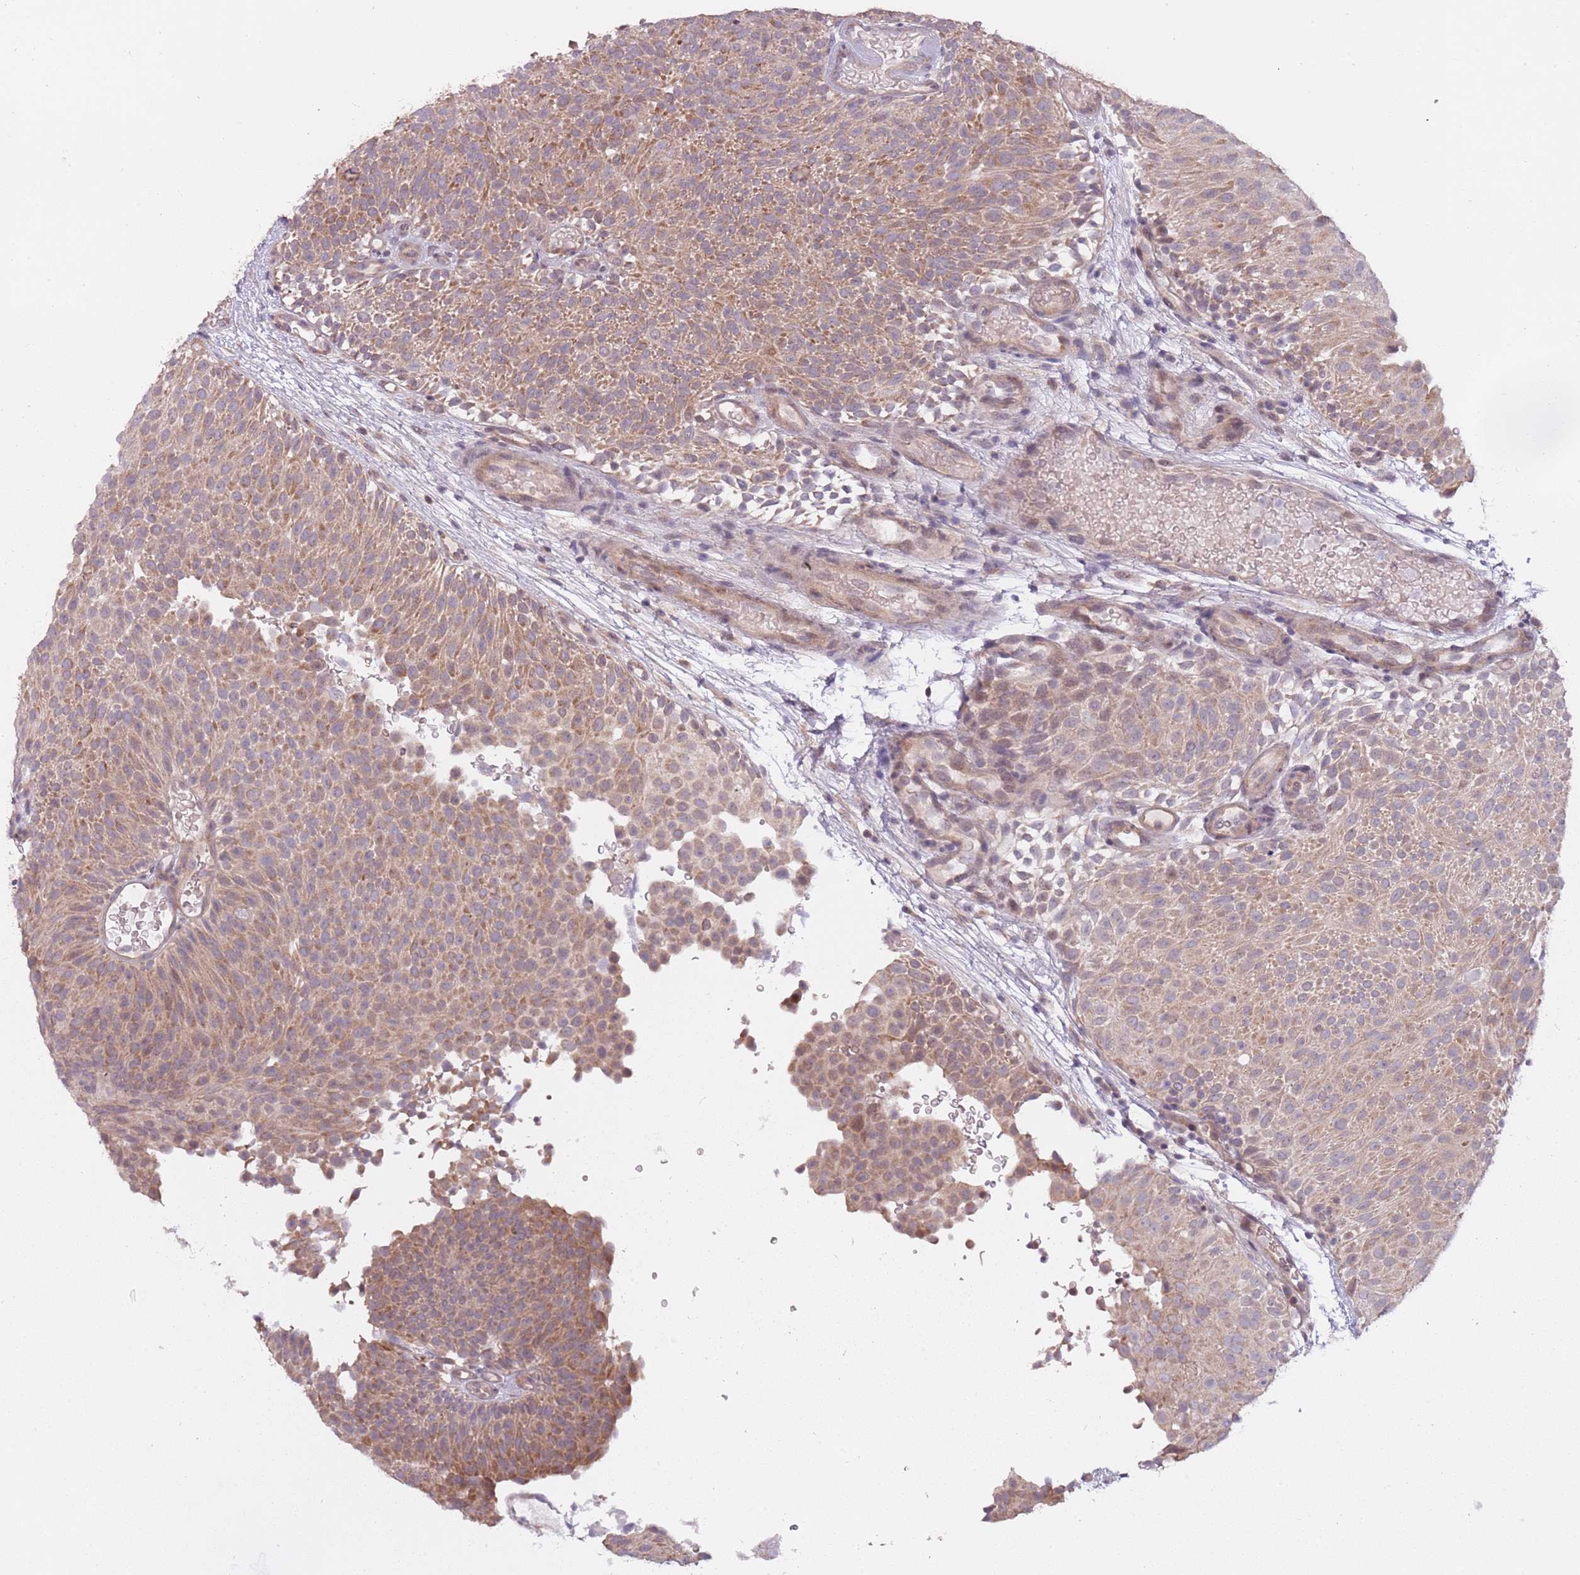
{"staining": {"intensity": "moderate", "quantity": "25%-75%", "location": "cytoplasmic/membranous"}, "tissue": "urothelial cancer", "cell_type": "Tumor cells", "image_type": "cancer", "snomed": [{"axis": "morphology", "description": "Urothelial carcinoma, Low grade"}, {"axis": "topography", "description": "Urinary bladder"}], "caption": "Tumor cells display moderate cytoplasmic/membranous staining in approximately 25%-75% of cells in urothelial cancer. The protein of interest is stained brown, and the nuclei are stained in blue (DAB IHC with brightfield microscopy, high magnification).", "gene": "RNF181", "patient": {"sex": "male", "age": 78}}